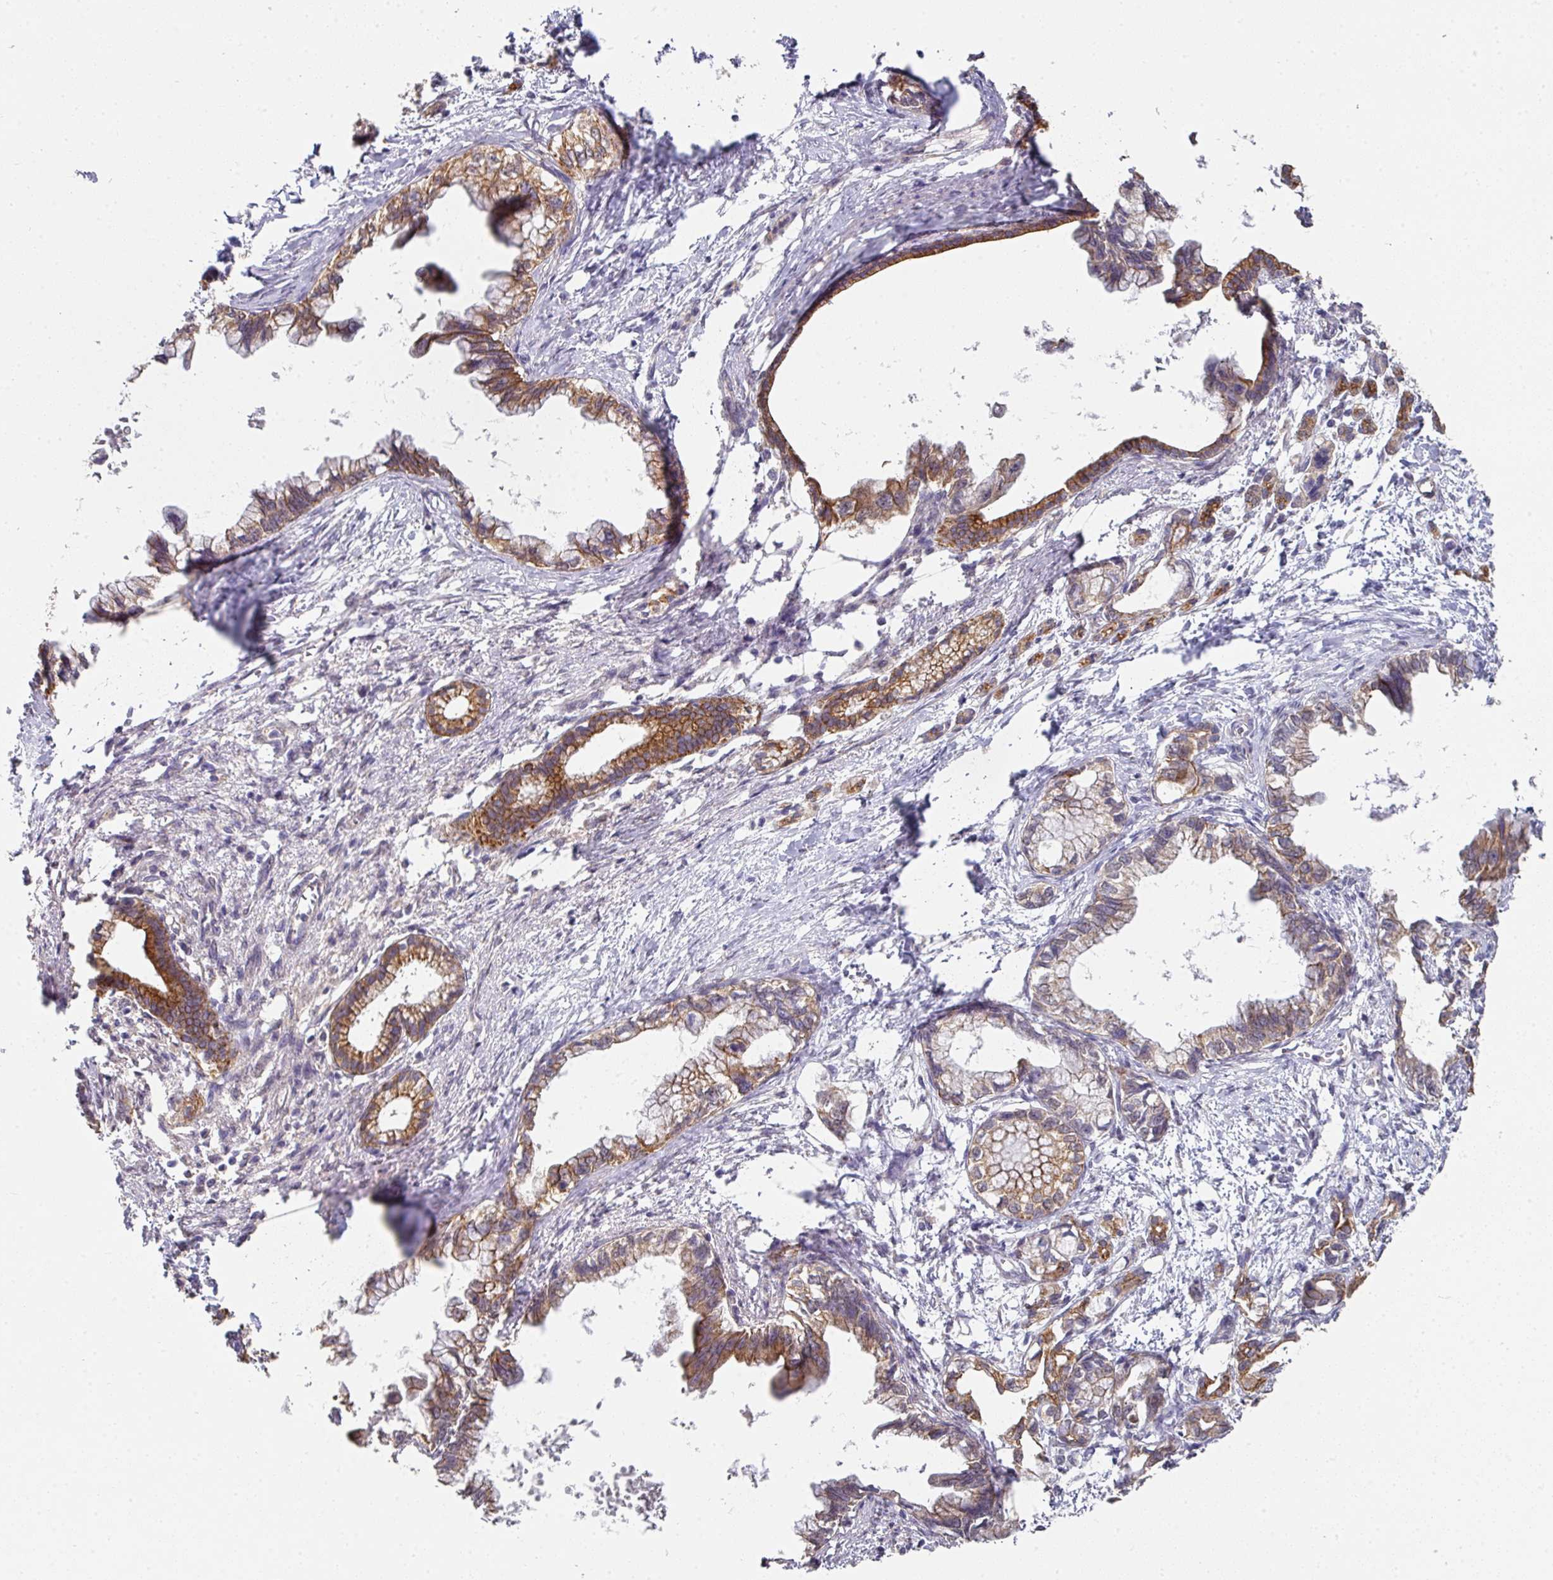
{"staining": {"intensity": "strong", "quantity": "25%-75%", "location": "cytoplasmic/membranous"}, "tissue": "pancreatic cancer", "cell_type": "Tumor cells", "image_type": "cancer", "snomed": [{"axis": "morphology", "description": "Adenocarcinoma, NOS"}, {"axis": "topography", "description": "Pancreas"}], "caption": "Protein staining displays strong cytoplasmic/membranous positivity in approximately 25%-75% of tumor cells in pancreatic cancer (adenocarcinoma).", "gene": "EXTL3", "patient": {"sex": "male", "age": 61}}